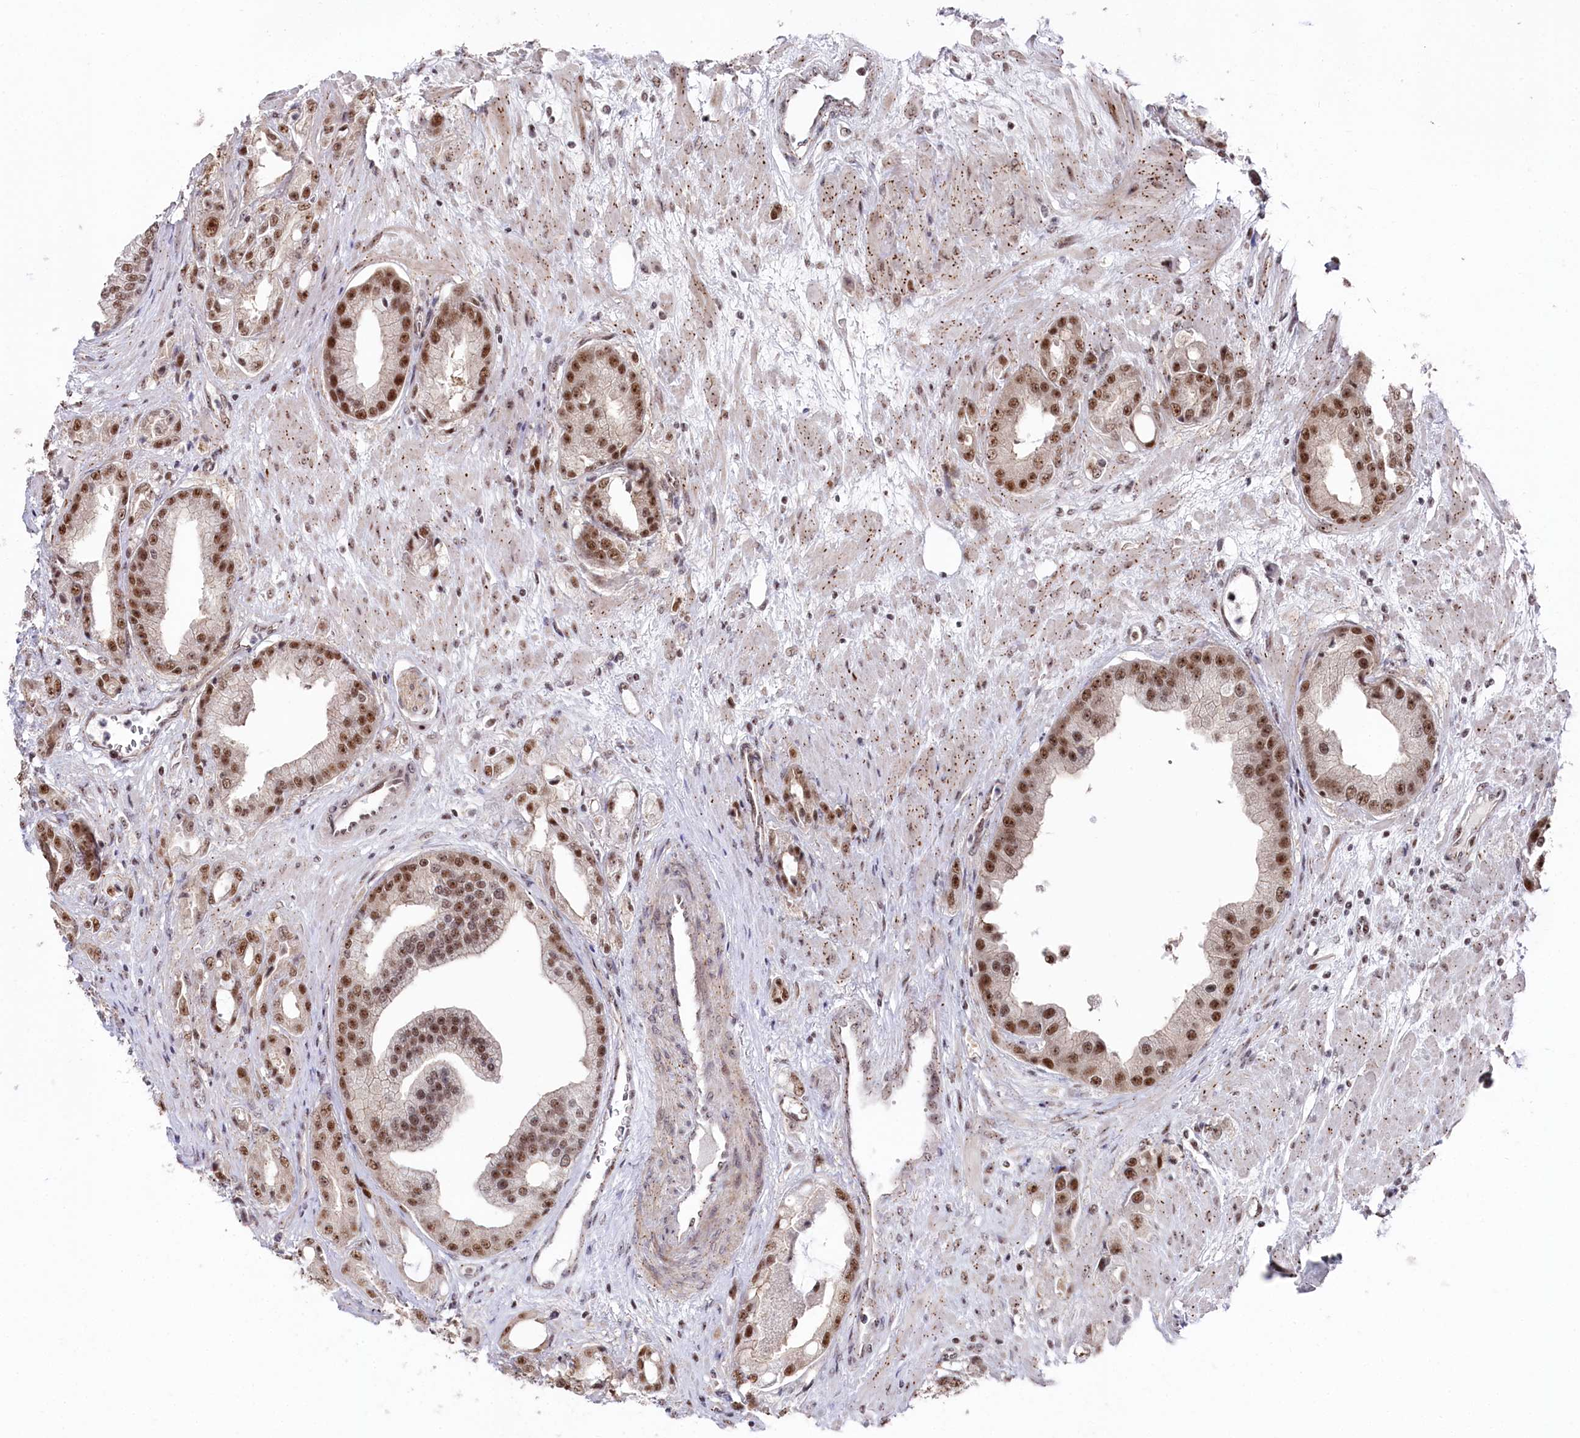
{"staining": {"intensity": "moderate", "quantity": ">75%", "location": "nuclear"}, "tissue": "prostate cancer", "cell_type": "Tumor cells", "image_type": "cancer", "snomed": [{"axis": "morphology", "description": "Adenocarcinoma, Low grade"}, {"axis": "topography", "description": "Prostate"}], "caption": "Prostate cancer stained with a protein marker shows moderate staining in tumor cells.", "gene": "POLR2H", "patient": {"sex": "male", "age": 67}}